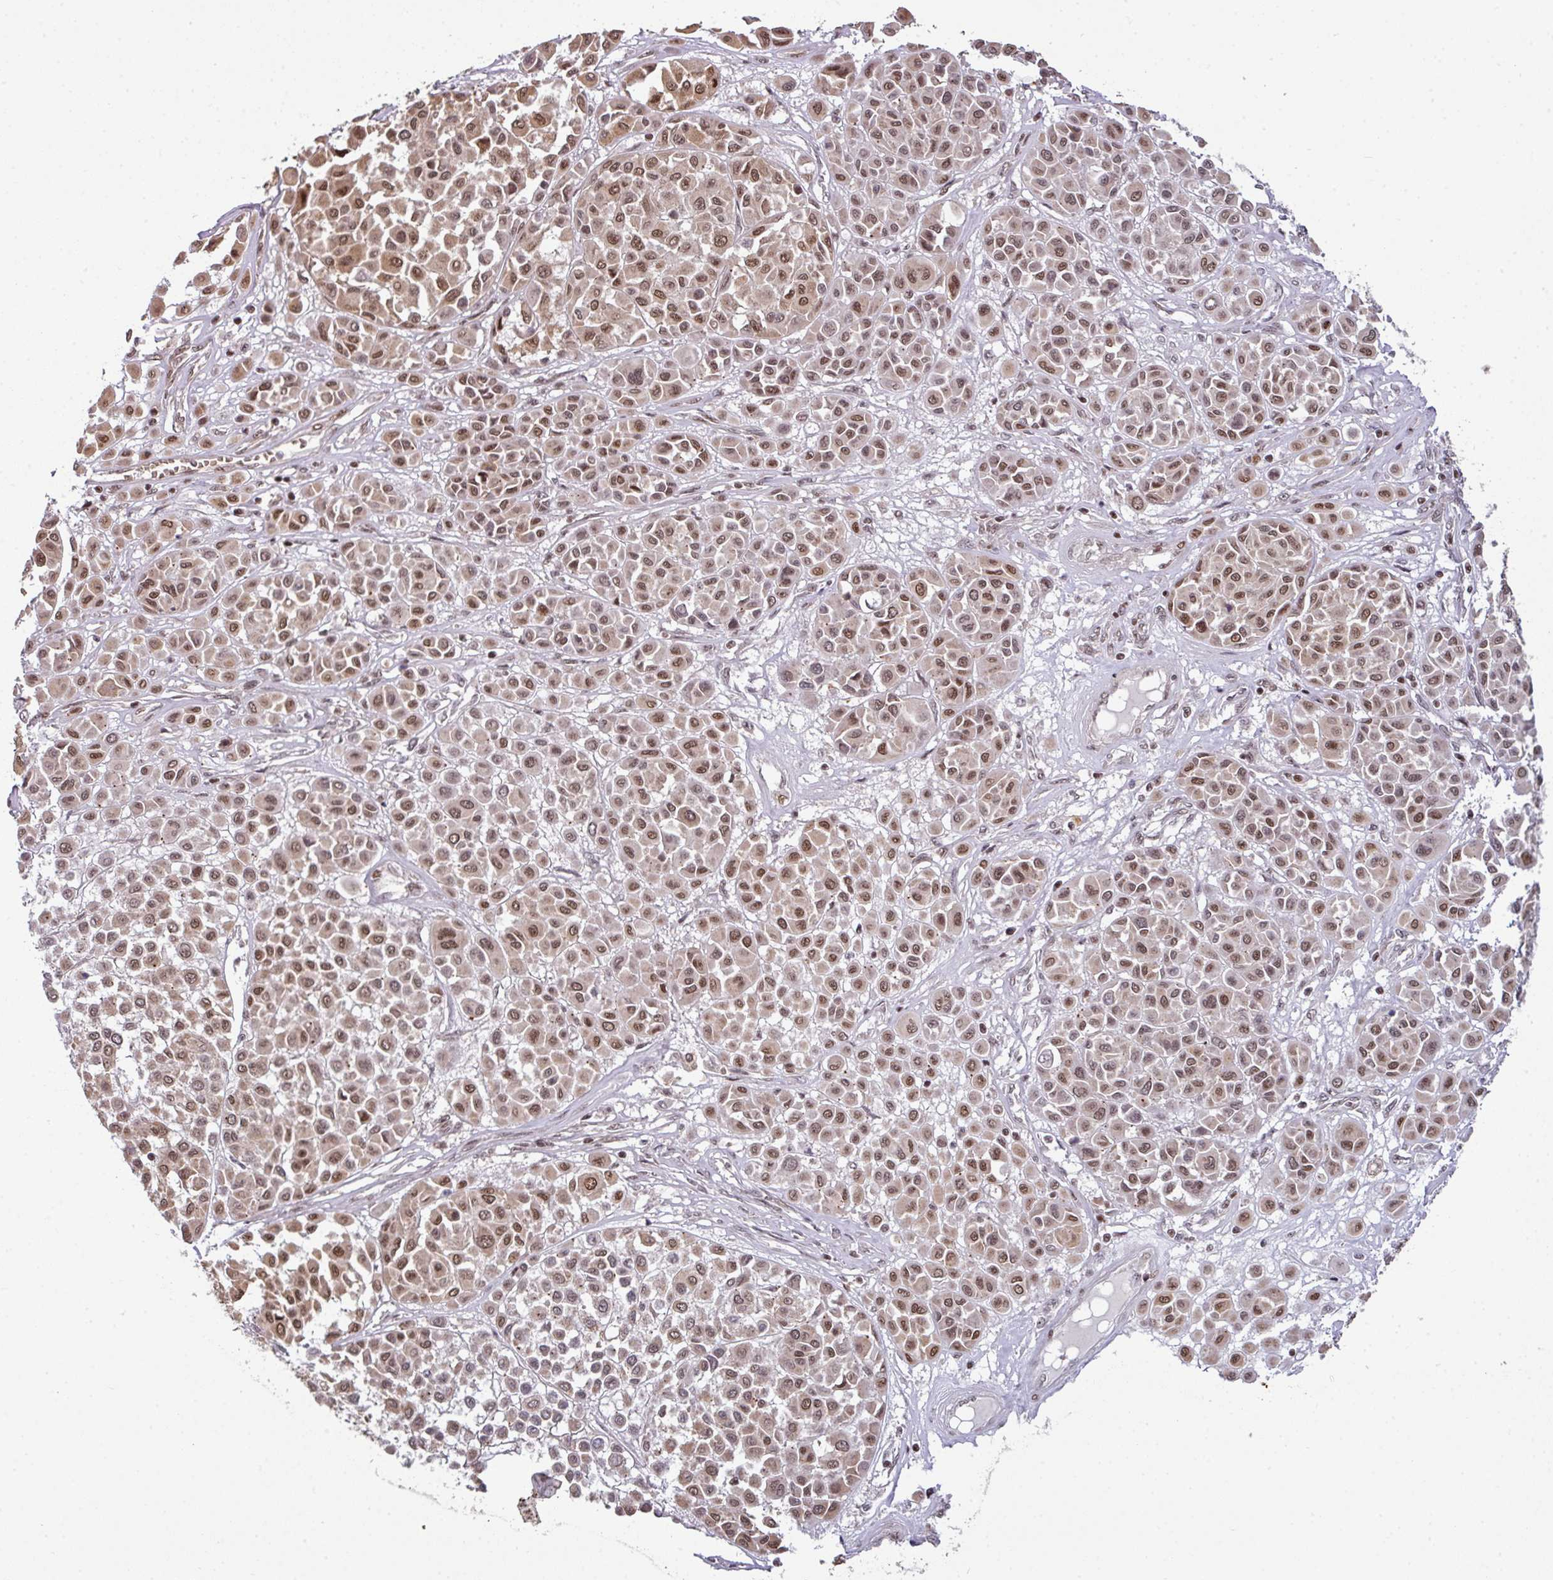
{"staining": {"intensity": "moderate", "quantity": ">75%", "location": "nuclear"}, "tissue": "melanoma", "cell_type": "Tumor cells", "image_type": "cancer", "snomed": [{"axis": "morphology", "description": "Malignant melanoma, Metastatic site"}, {"axis": "topography", "description": "Soft tissue"}], "caption": "Malignant melanoma (metastatic site) stained with immunohistochemistry (IHC) shows moderate nuclear positivity in approximately >75% of tumor cells.", "gene": "PHF23", "patient": {"sex": "male", "age": 41}}